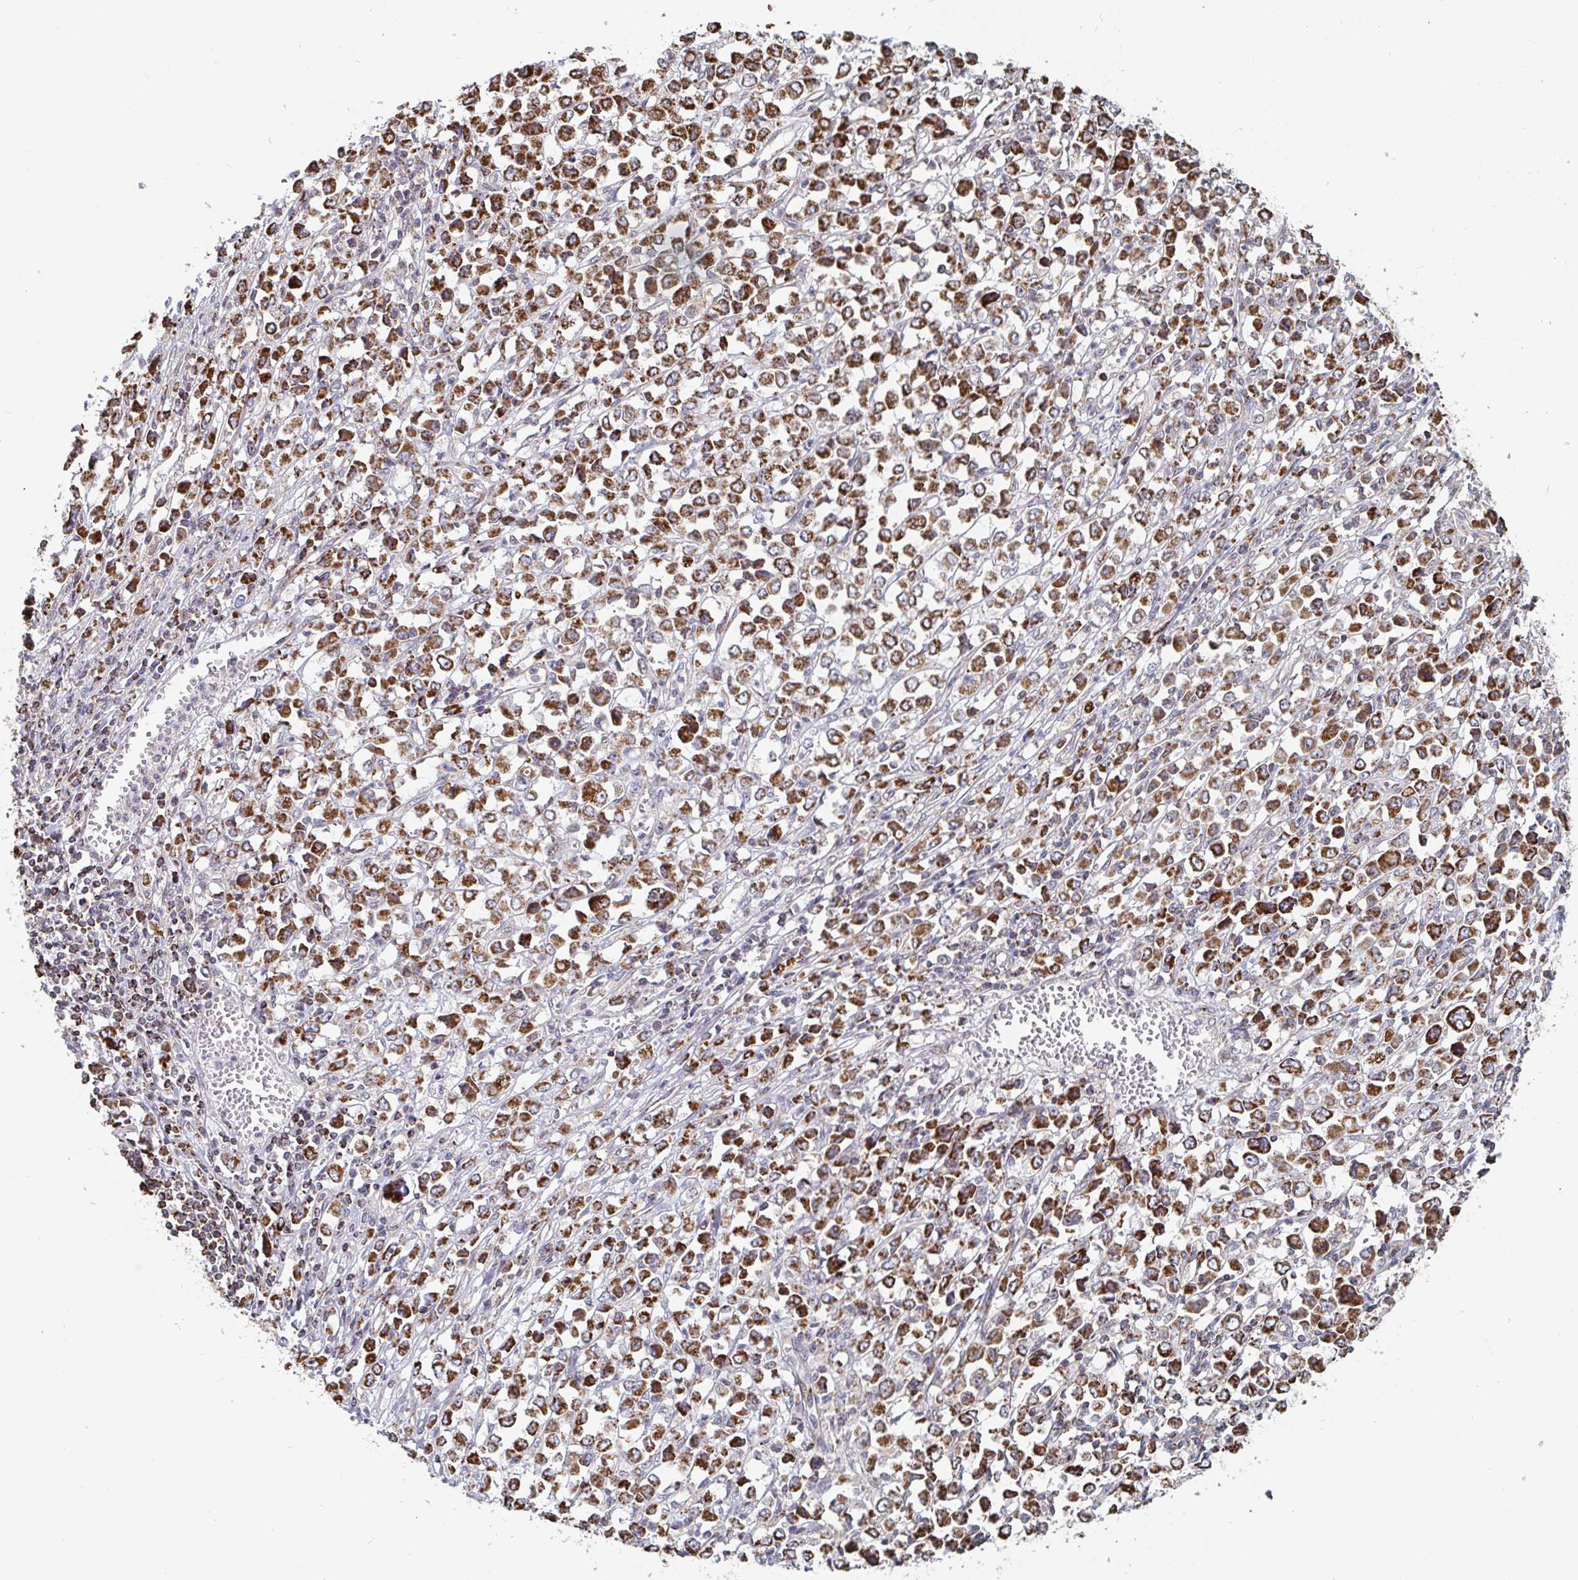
{"staining": {"intensity": "strong", "quantity": ">75%", "location": "cytoplasmic/membranous"}, "tissue": "stomach cancer", "cell_type": "Tumor cells", "image_type": "cancer", "snomed": [{"axis": "morphology", "description": "Adenocarcinoma, NOS"}, {"axis": "topography", "description": "Stomach, upper"}], "caption": "IHC (DAB) staining of human stomach cancer shows strong cytoplasmic/membranous protein expression in about >75% of tumor cells.", "gene": "STARD8", "patient": {"sex": "male", "age": 70}}